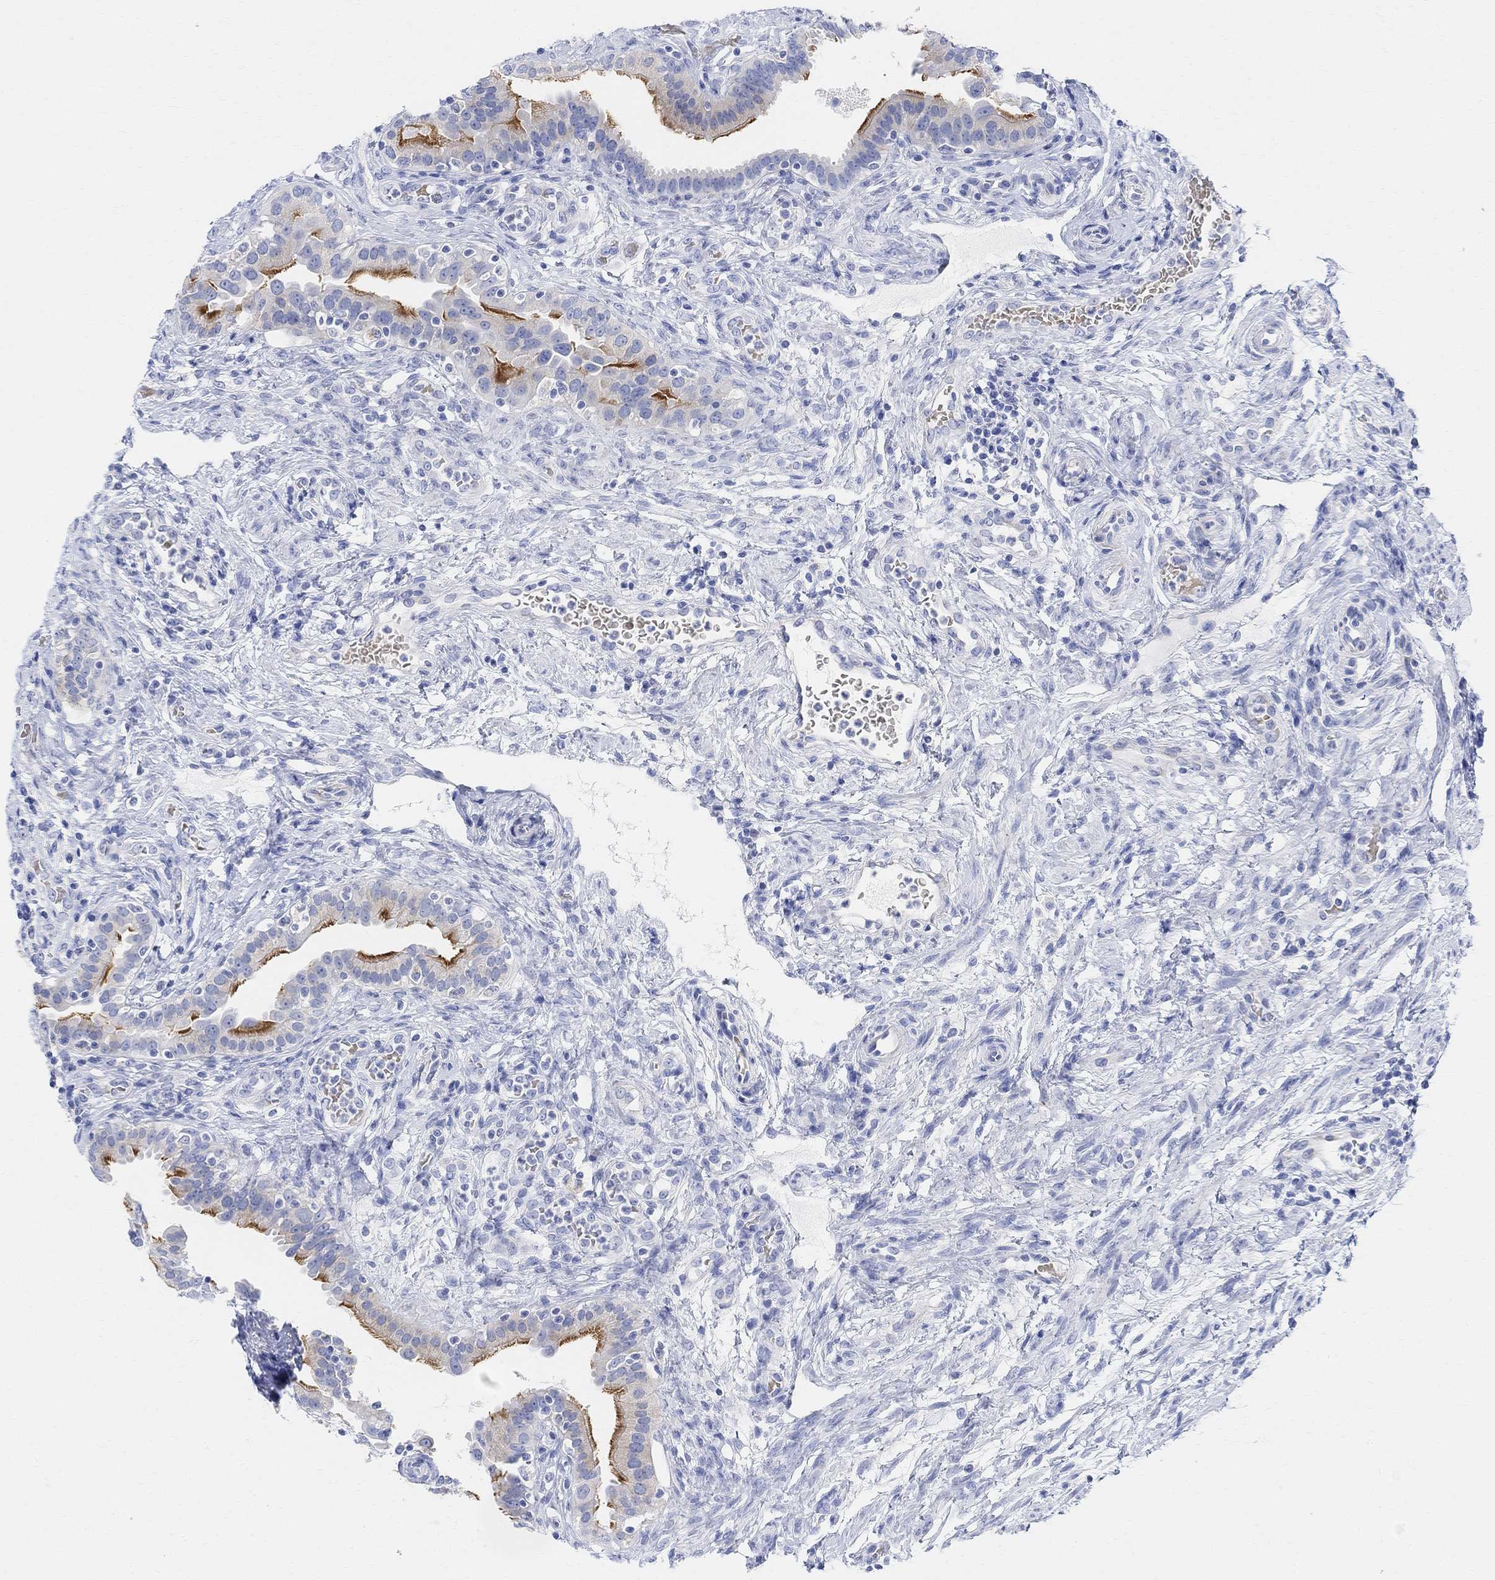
{"staining": {"intensity": "strong", "quantity": "<25%", "location": "cytoplasmic/membranous"}, "tissue": "fallopian tube", "cell_type": "Glandular cells", "image_type": "normal", "snomed": [{"axis": "morphology", "description": "Normal tissue, NOS"}, {"axis": "topography", "description": "Fallopian tube"}, {"axis": "topography", "description": "Ovary"}], "caption": "The histopathology image demonstrates immunohistochemical staining of benign fallopian tube. There is strong cytoplasmic/membranous expression is present in approximately <25% of glandular cells. Using DAB (brown) and hematoxylin (blue) stains, captured at high magnification using brightfield microscopy.", "gene": "RETNLB", "patient": {"sex": "female", "age": 41}}